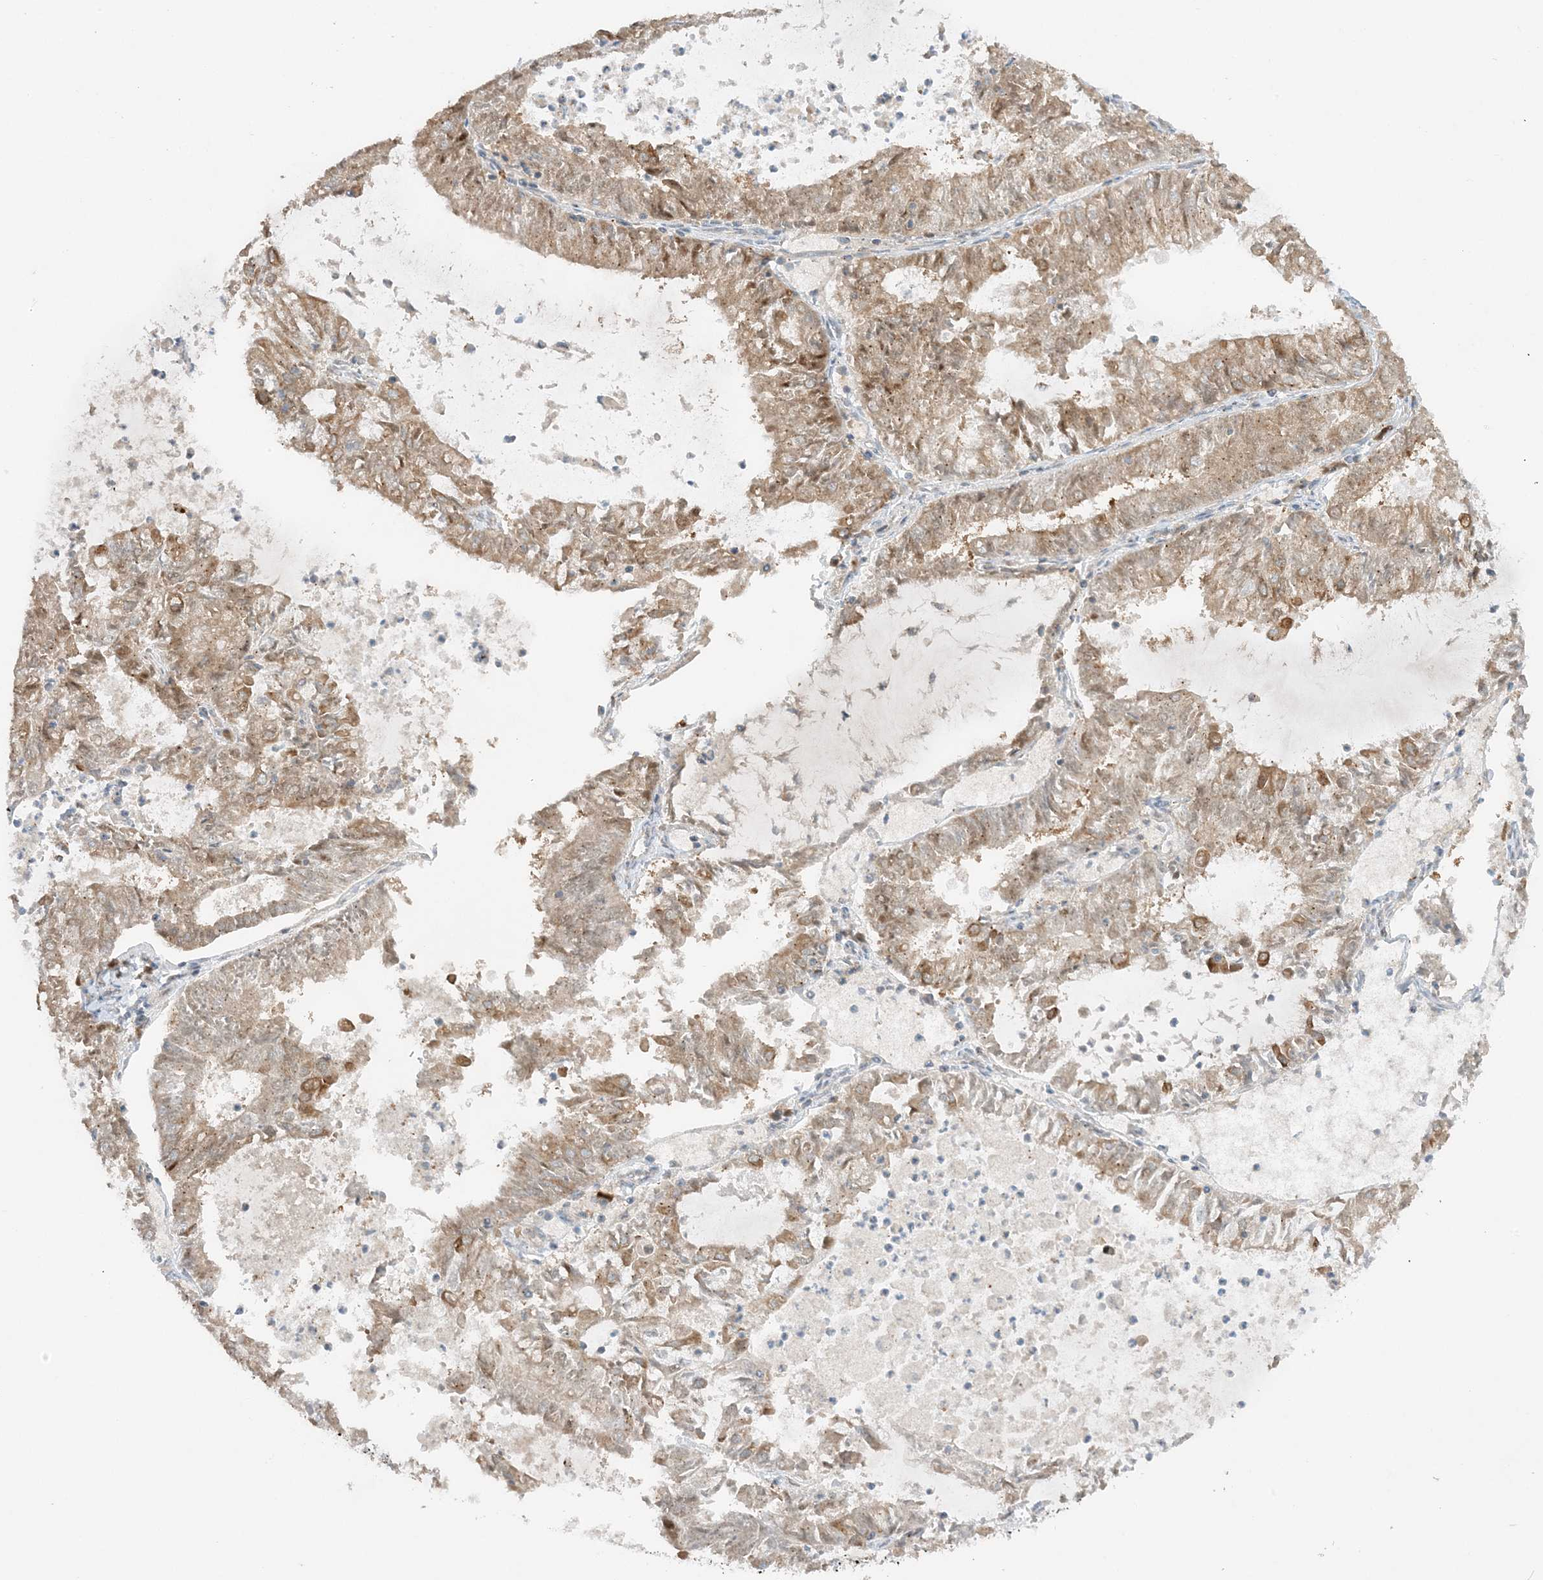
{"staining": {"intensity": "moderate", "quantity": ">75%", "location": "cytoplasmic/membranous"}, "tissue": "endometrial cancer", "cell_type": "Tumor cells", "image_type": "cancer", "snomed": [{"axis": "morphology", "description": "Adenocarcinoma, NOS"}, {"axis": "topography", "description": "Endometrium"}], "caption": "Protein staining demonstrates moderate cytoplasmic/membranous expression in approximately >75% of tumor cells in endometrial cancer (adenocarcinoma).", "gene": "RPP40", "patient": {"sex": "female", "age": 57}}